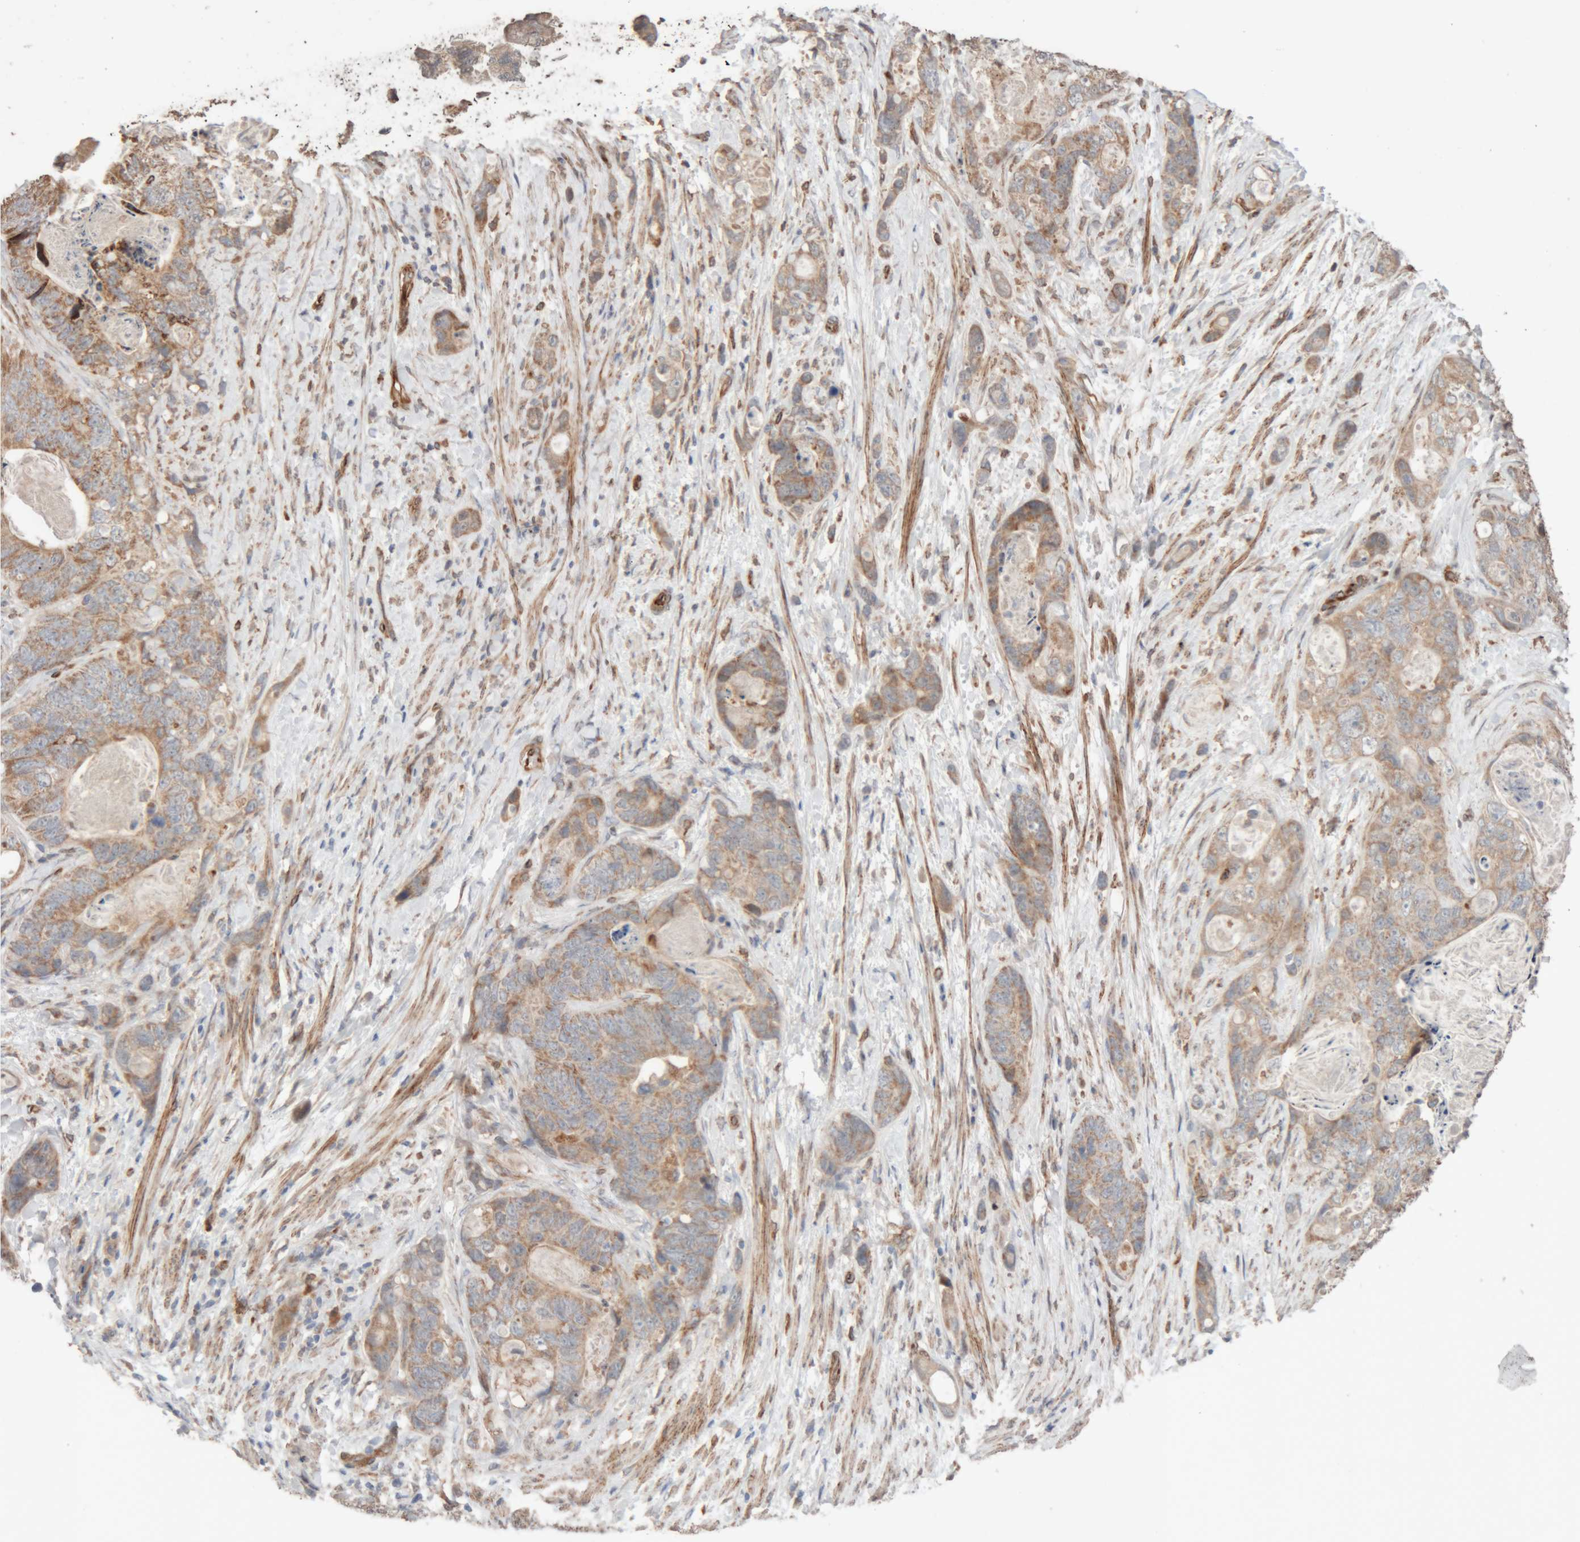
{"staining": {"intensity": "moderate", "quantity": ">75%", "location": "cytoplasmic/membranous"}, "tissue": "stomach cancer", "cell_type": "Tumor cells", "image_type": "cancer", "snomed": [{"axis": "morphology", "description": "Normal tissue, NOS"}, {"axis": "morphology", "description": "Adenocarcinoma, NOS"}, {"axis": "topography", "description": "Stomach"}], "caption": "IHC of human stomach cancer exhibits medium levels of moderate cytoplasmic/membranous positivity in about >75% of tumor cells. (DAB (3,3'-diaminobenzidine) IHC with brightfield microscopy, high magnification).", "gene": "RAB32", "patient": {"sex": "female", "age": 89}}